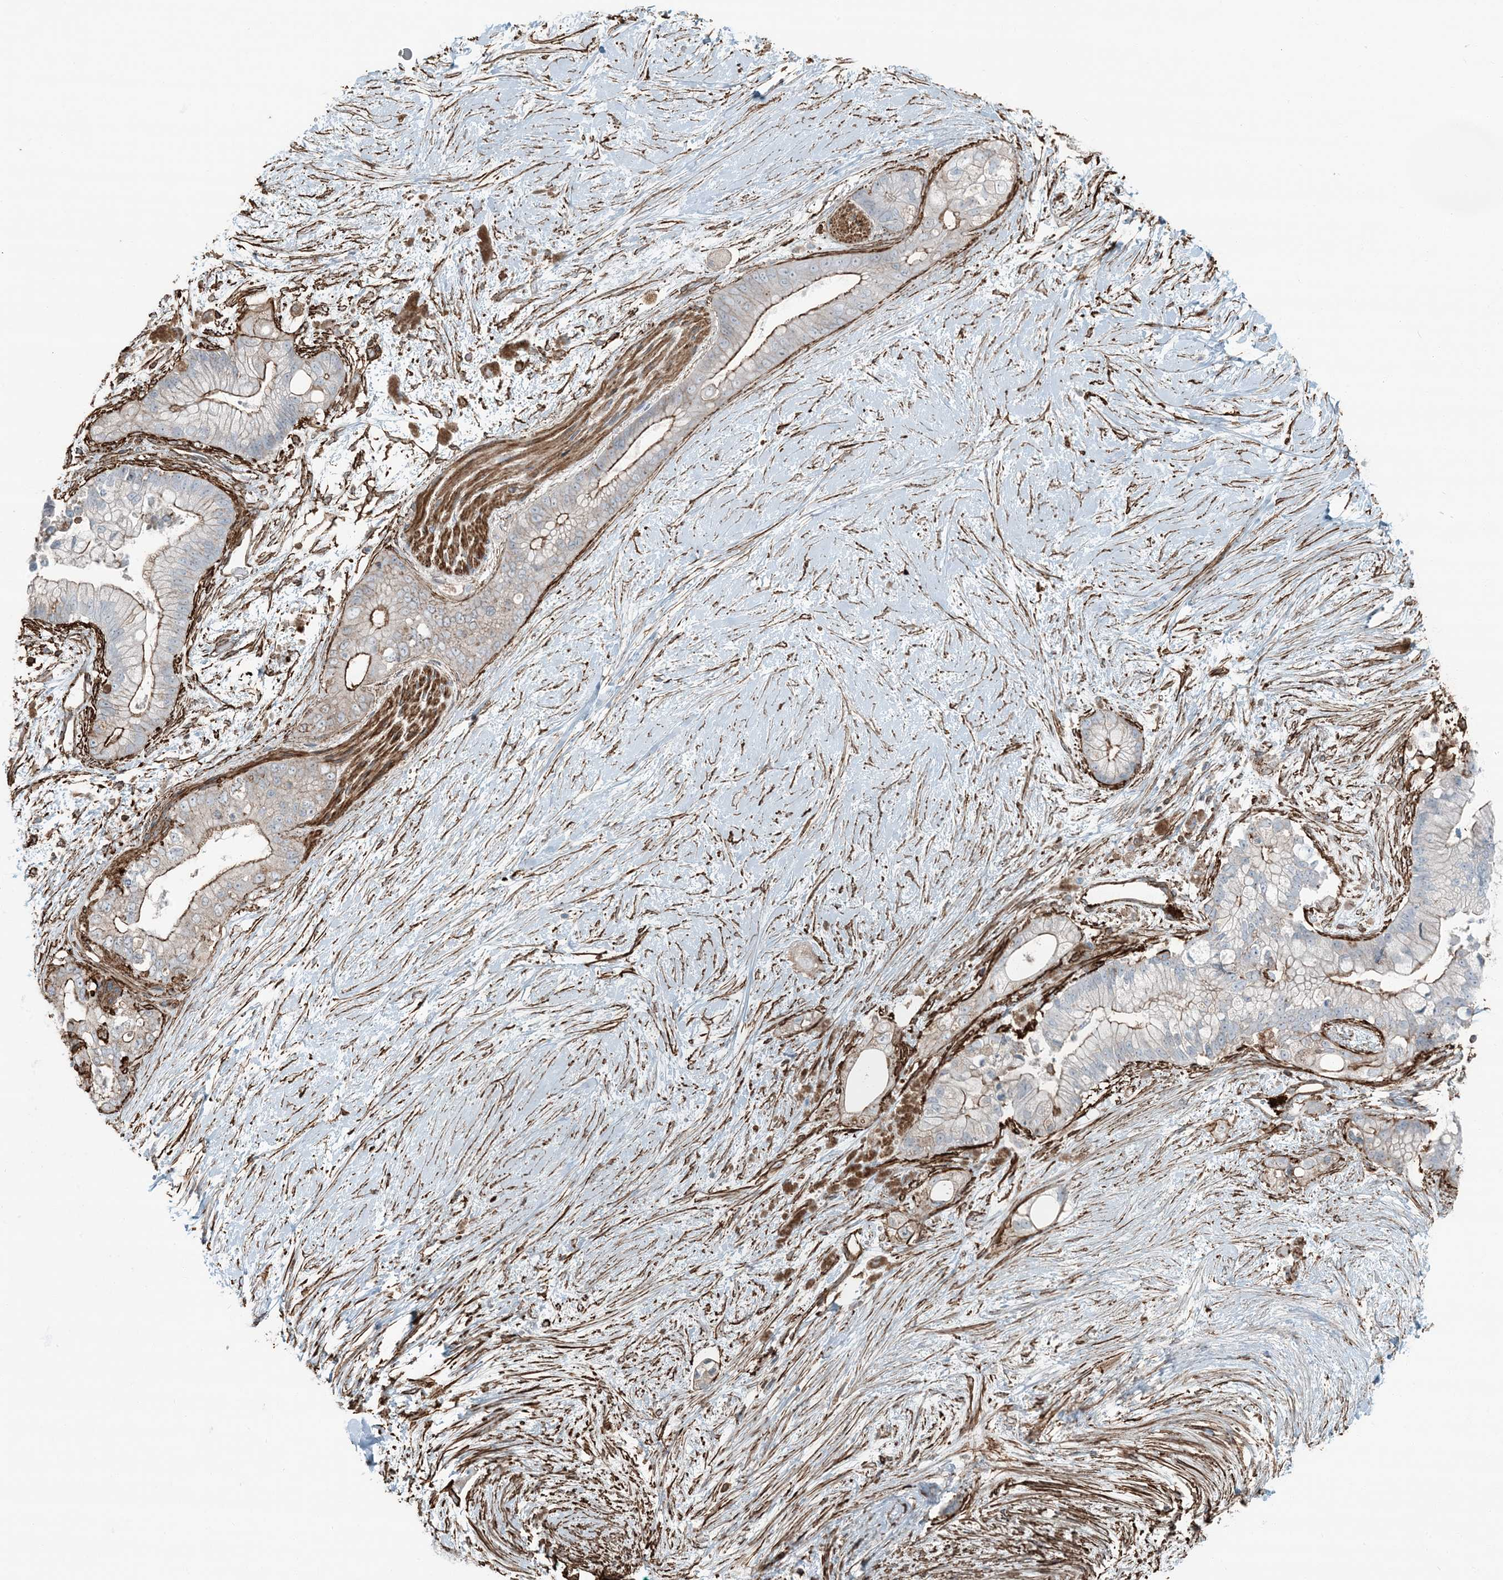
{"staining": {"intensity": "moderate", "quantity": "<25%", "location": "cytoplasmic/membranous"}, "tissue": "pancreatic cancer", "cell_type": "Tumor cells", "image_type": "cancer", "snomed": [{"axis": "morphology", "description": "Adenocarcinoma, NOS"}, {"axis": "topography", "description": "Pancreas"}], "caption": "High-power microscopy captured an immunohistochemistry (IHC) histopathology image of adenocarcinoma (pancreatic), revealing moderate cytoplasmic/membranous positivity in about <25% of tumor cells. (brown staining indicates protein expression, while blue staining denotes nuclei).", "gene": "APOBEC3C", "patient": {"sex": "male", "age": 53}}